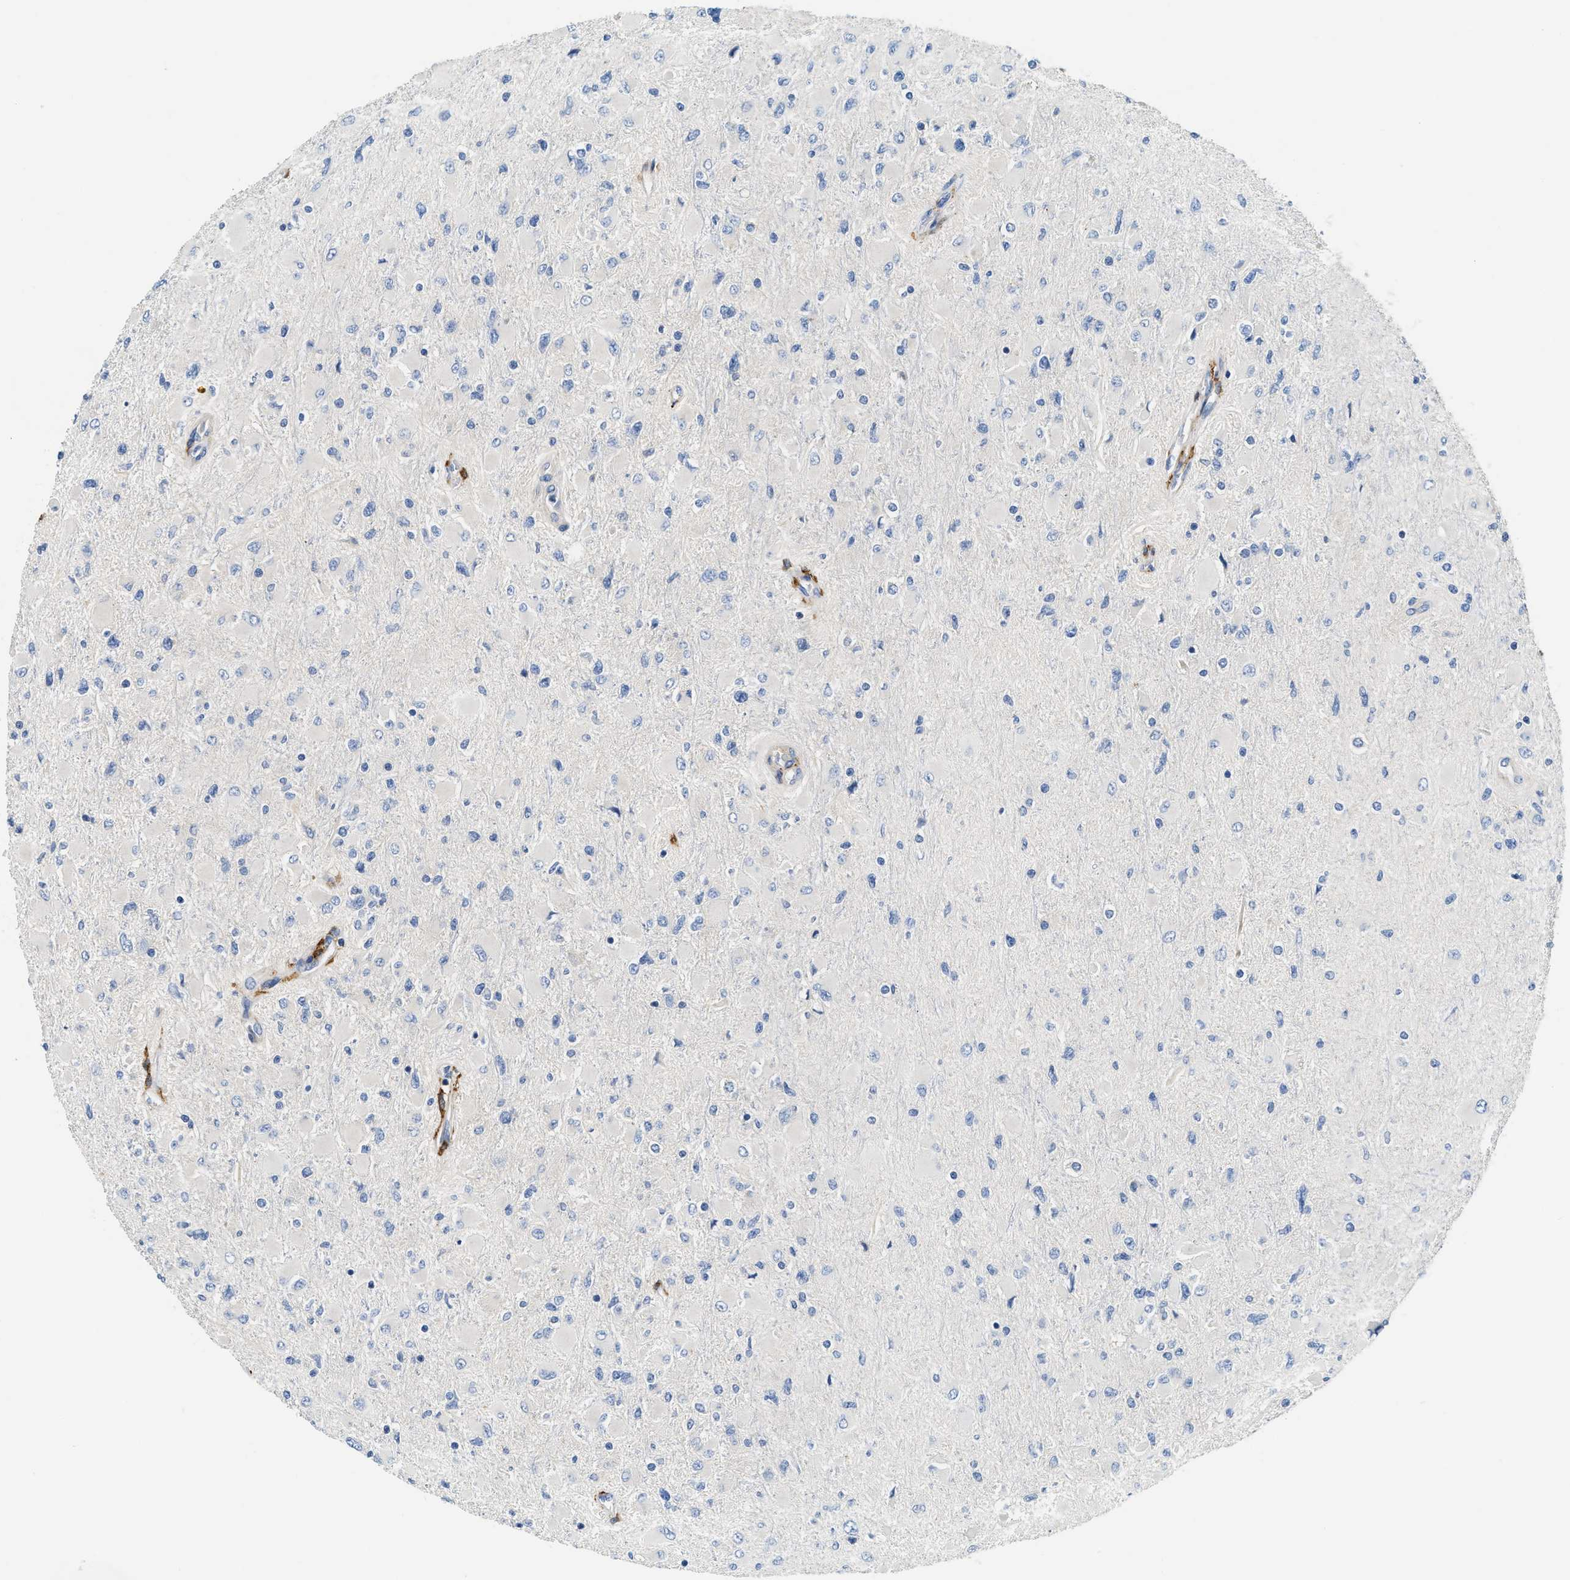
{"staining": {"intensity": "negative", "quantity": "none", "location": "none"}, "tissue": "glioma", "cell_type": "Tumor cells", "image_type": "cancer", "snomed": [{"axis": "morphology", "description": "Glioma, malignant, High grade"}, {"axis": "topography", "description": "Cerebral cortex"}], "caption": "Immunohistochemistry (IHC) of human malignant glioma (high-grade) exhibits no expression in tumor cells.", "gene": "NSUN7", "patient": {"sex": "female", "age": 36}}